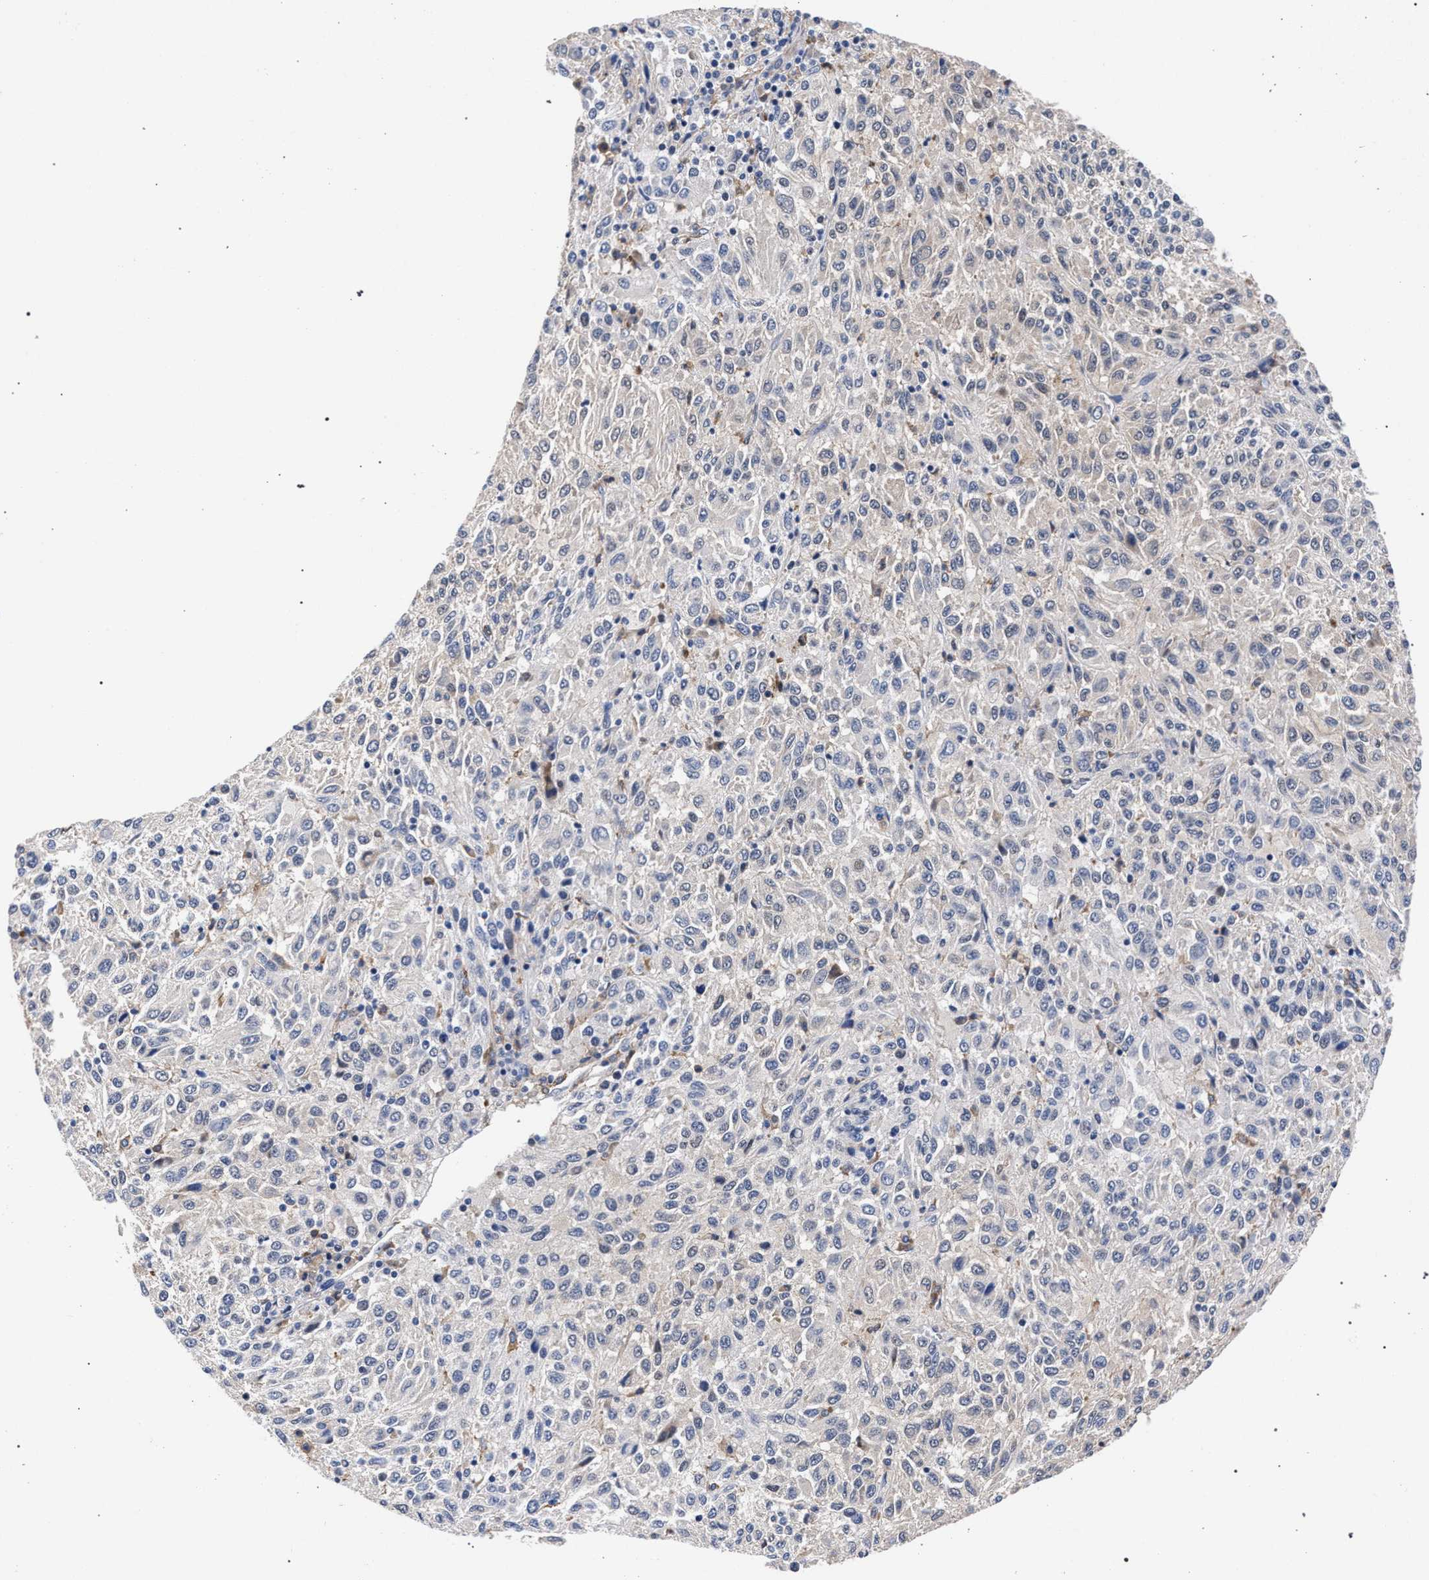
{"staining": {"intensity": "negative", "quantity": "none", "location": "none"}, "tissue": "melanoma", "cell_type": "Tumor cells", "image_type": "cancer", "snomed": [{"axis": "morphology", "description": "Malignant melanoma, Metastatic site"}, {"axis": "topography", "description": "Lung"}], "caption": "Immunohistochemistry of melanoma exhibits no positivity in tumor cells.", "gene": "ZNF462", "patient": {"sex": "male", "age": 64}}